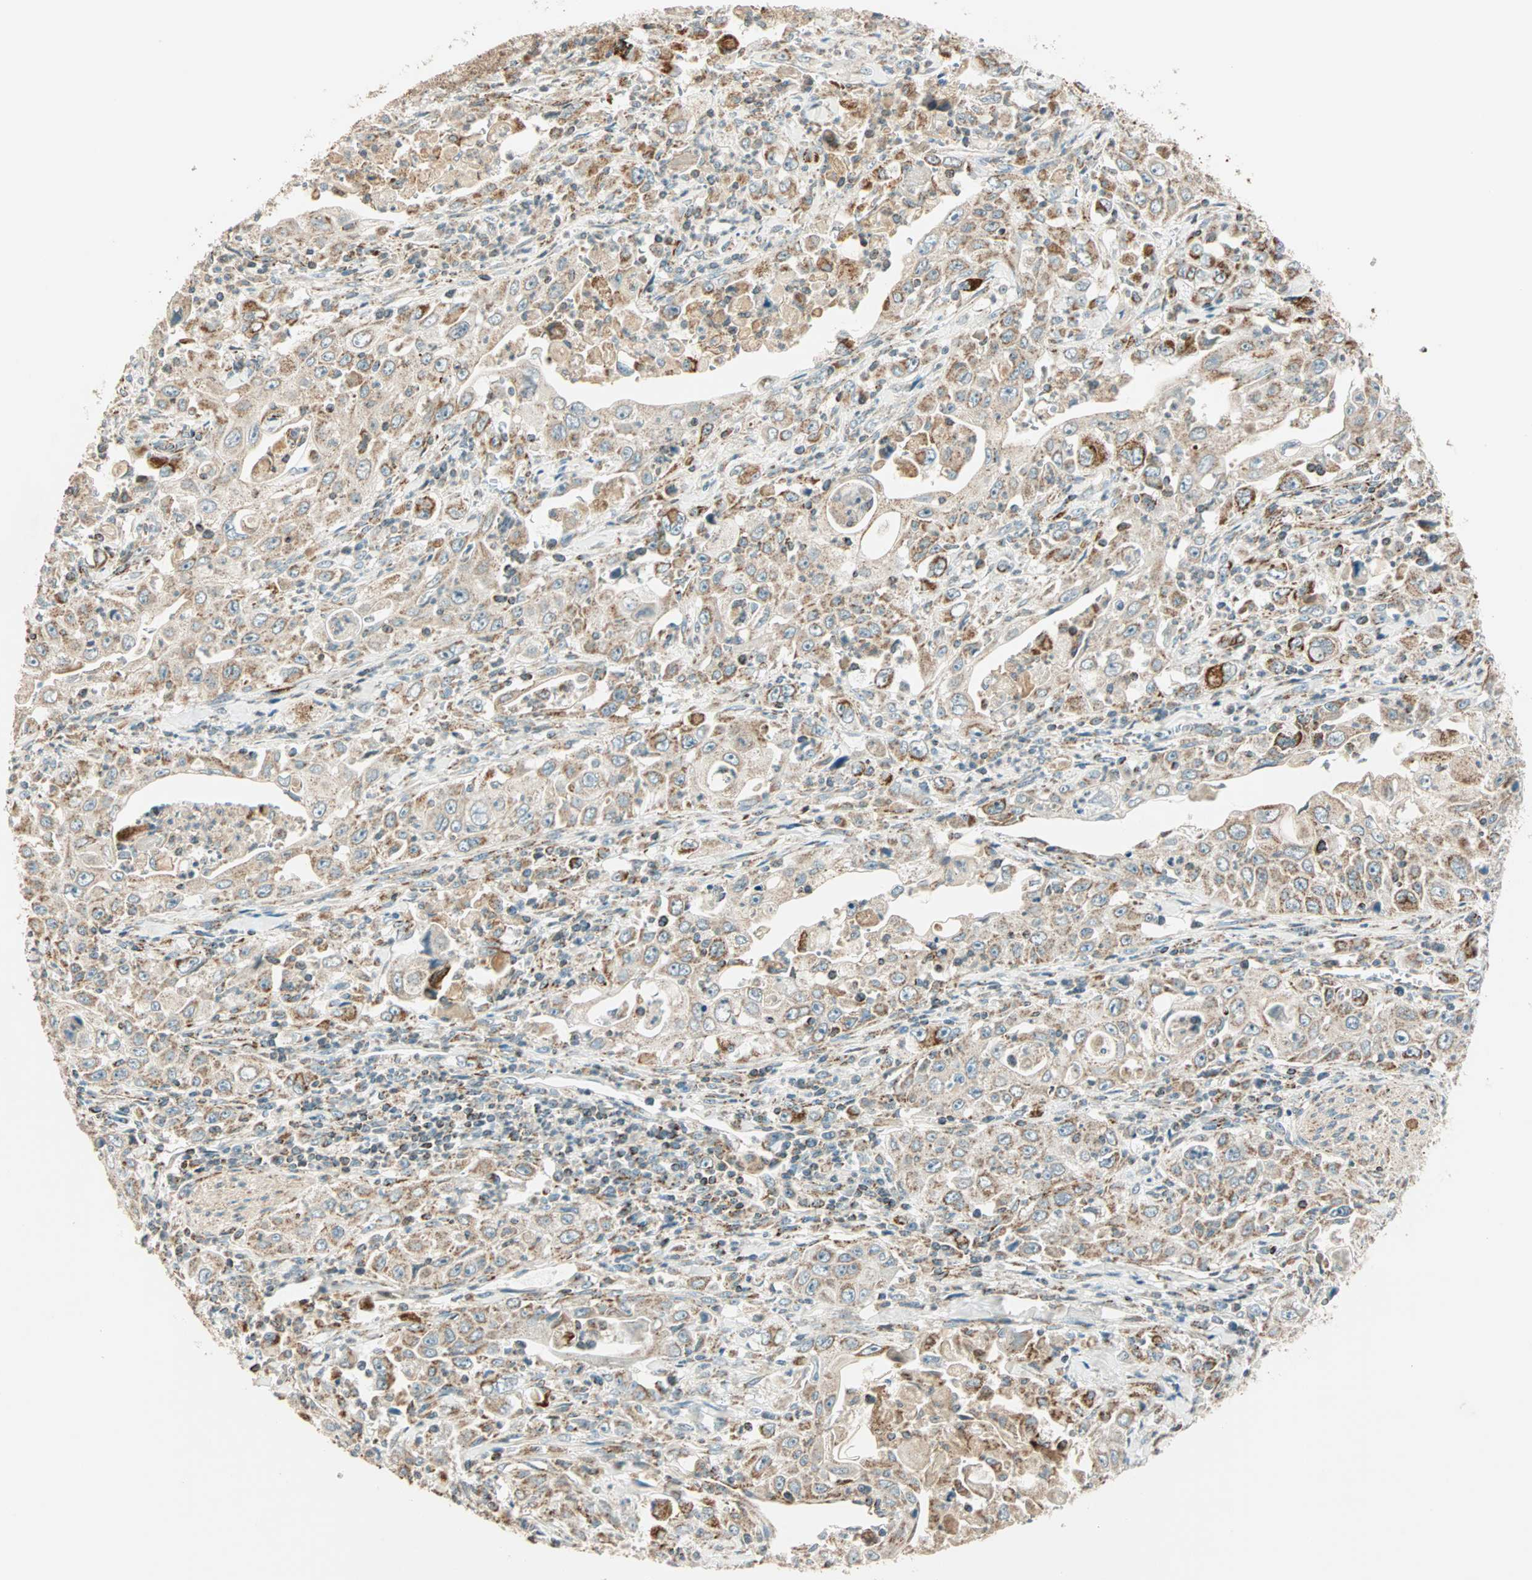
{"staining": {"intensity": "moderate", "quantity": "<25%", "location": "cytoplasmic/membranous"}, "tissue": "pancreatic cancer", "cell_type": "Tumor cells", "image_type": "cancer", "snomed": [{"axis": "morphology", "description": "Adenocarcinoma, NOS"}, {"axis": "topography", "description": "Pancreas"}], "caption": "Immunohistochemical staining of human adenocarcinoma (pancreatic) reveals low levels of moderate cytoplasmic/membranous expression in about <25% of tumor cells.", "gene": "SPRY4", "patient": {"sex": "male", "age": 70}}